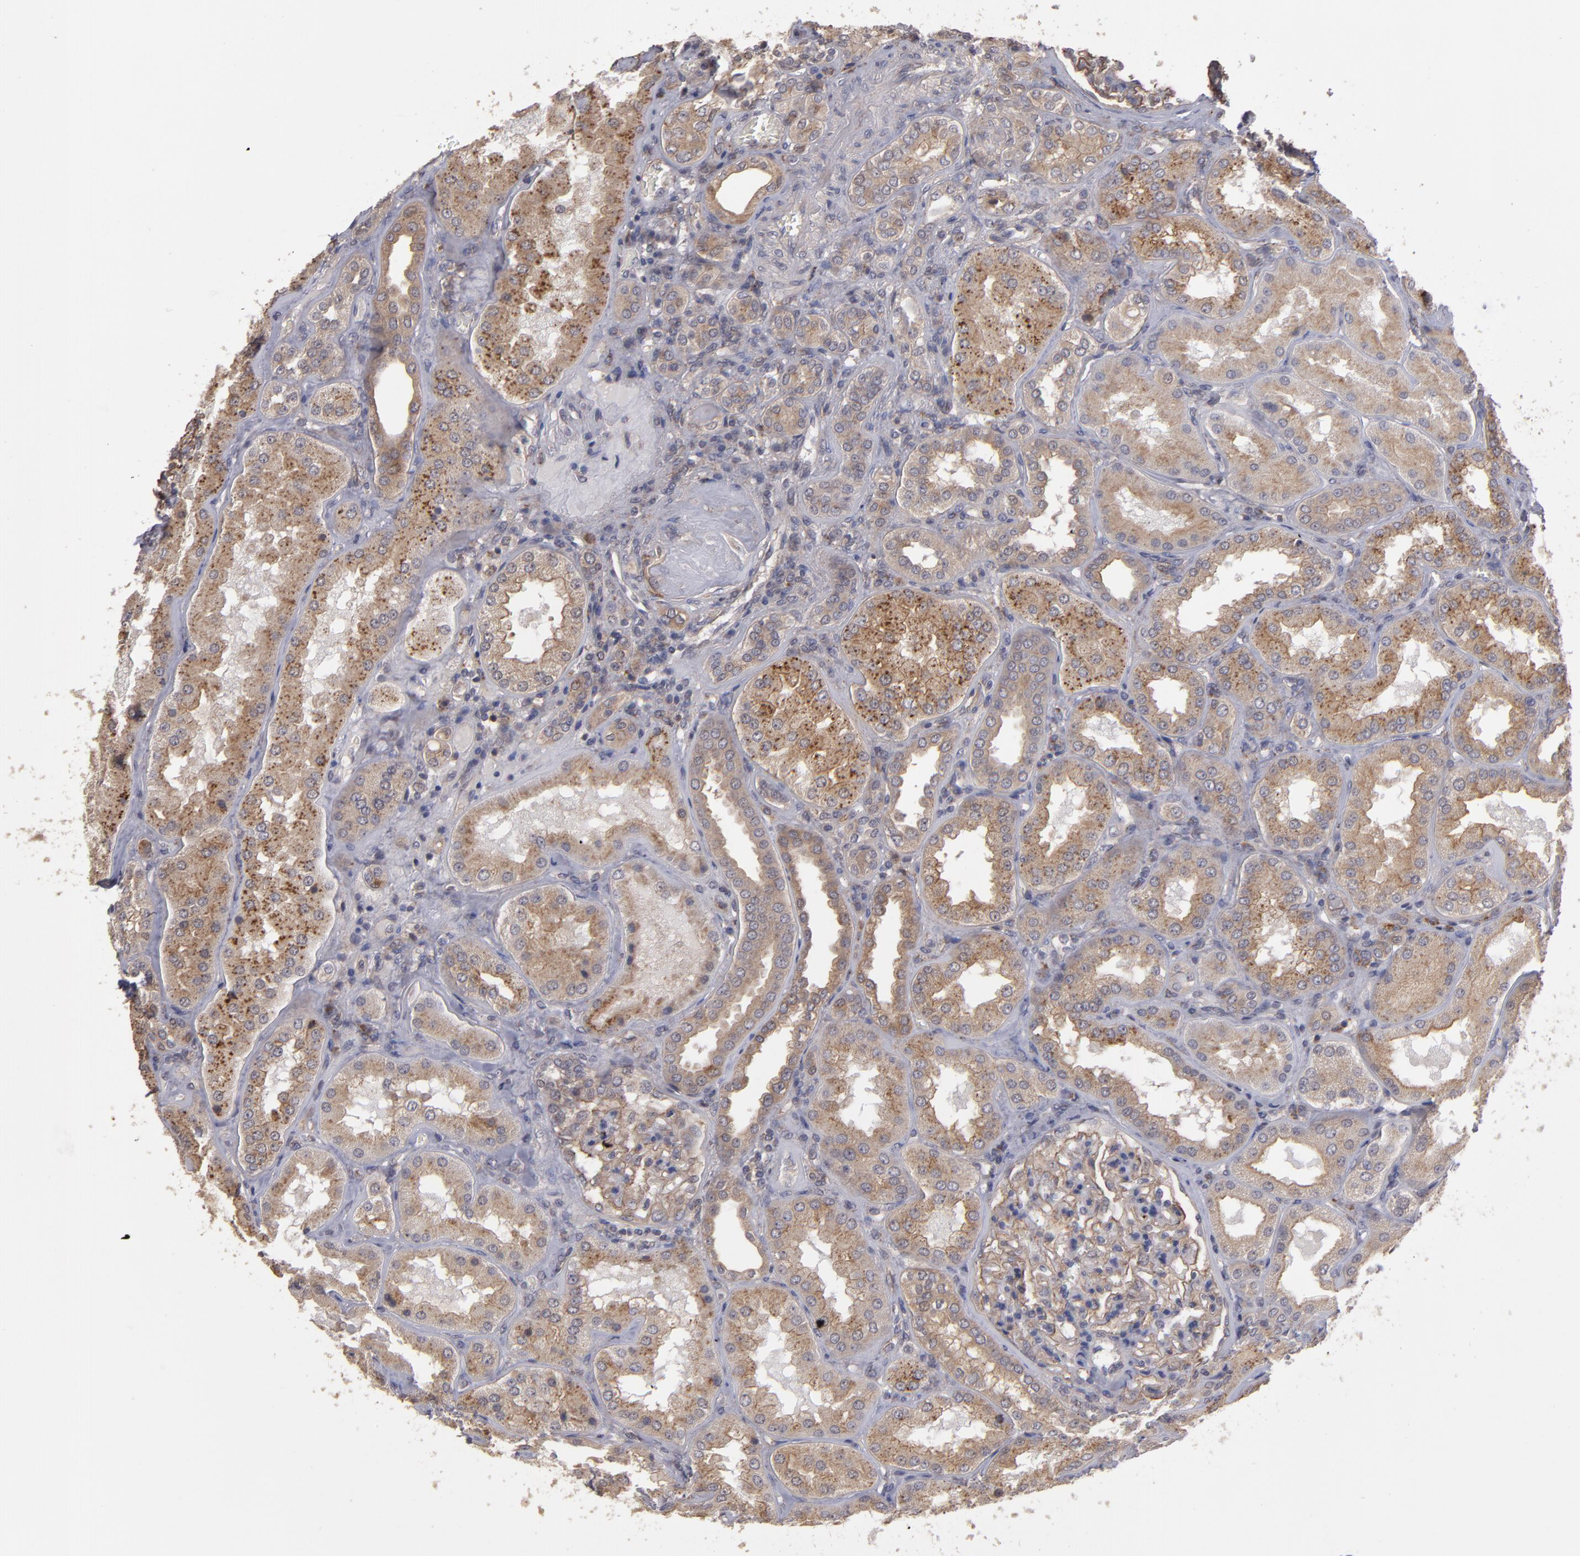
{"staining": {"intensity": "weak", "quantity": ">75%", "location": "cytoplasmic/membranous"}, "tissue": "kidney", "cell_type": "Cells in glomeruli", "image_type": "normal", "snomed": [{"axis": "morphology", "description": "Normal tissue, NOS"}, {"axis": "topography", "description": "Kidney"}], "caption": "Immunohistochemistry staining of unremarkable kidney, which reveals low levels of weak cytoplasmic/membranous staining in approximately >75% of cells in glomeruli indicating weak cytoplasmic/membranous protein positivity. The staining was performed using DAB (3,3'-diaminobenzidine) (brown) for protein detection and nuclei were counterstained in hematoxylin (blue).", "gene": "CTSO", "patient": {"sex": "female", "age": 56}}